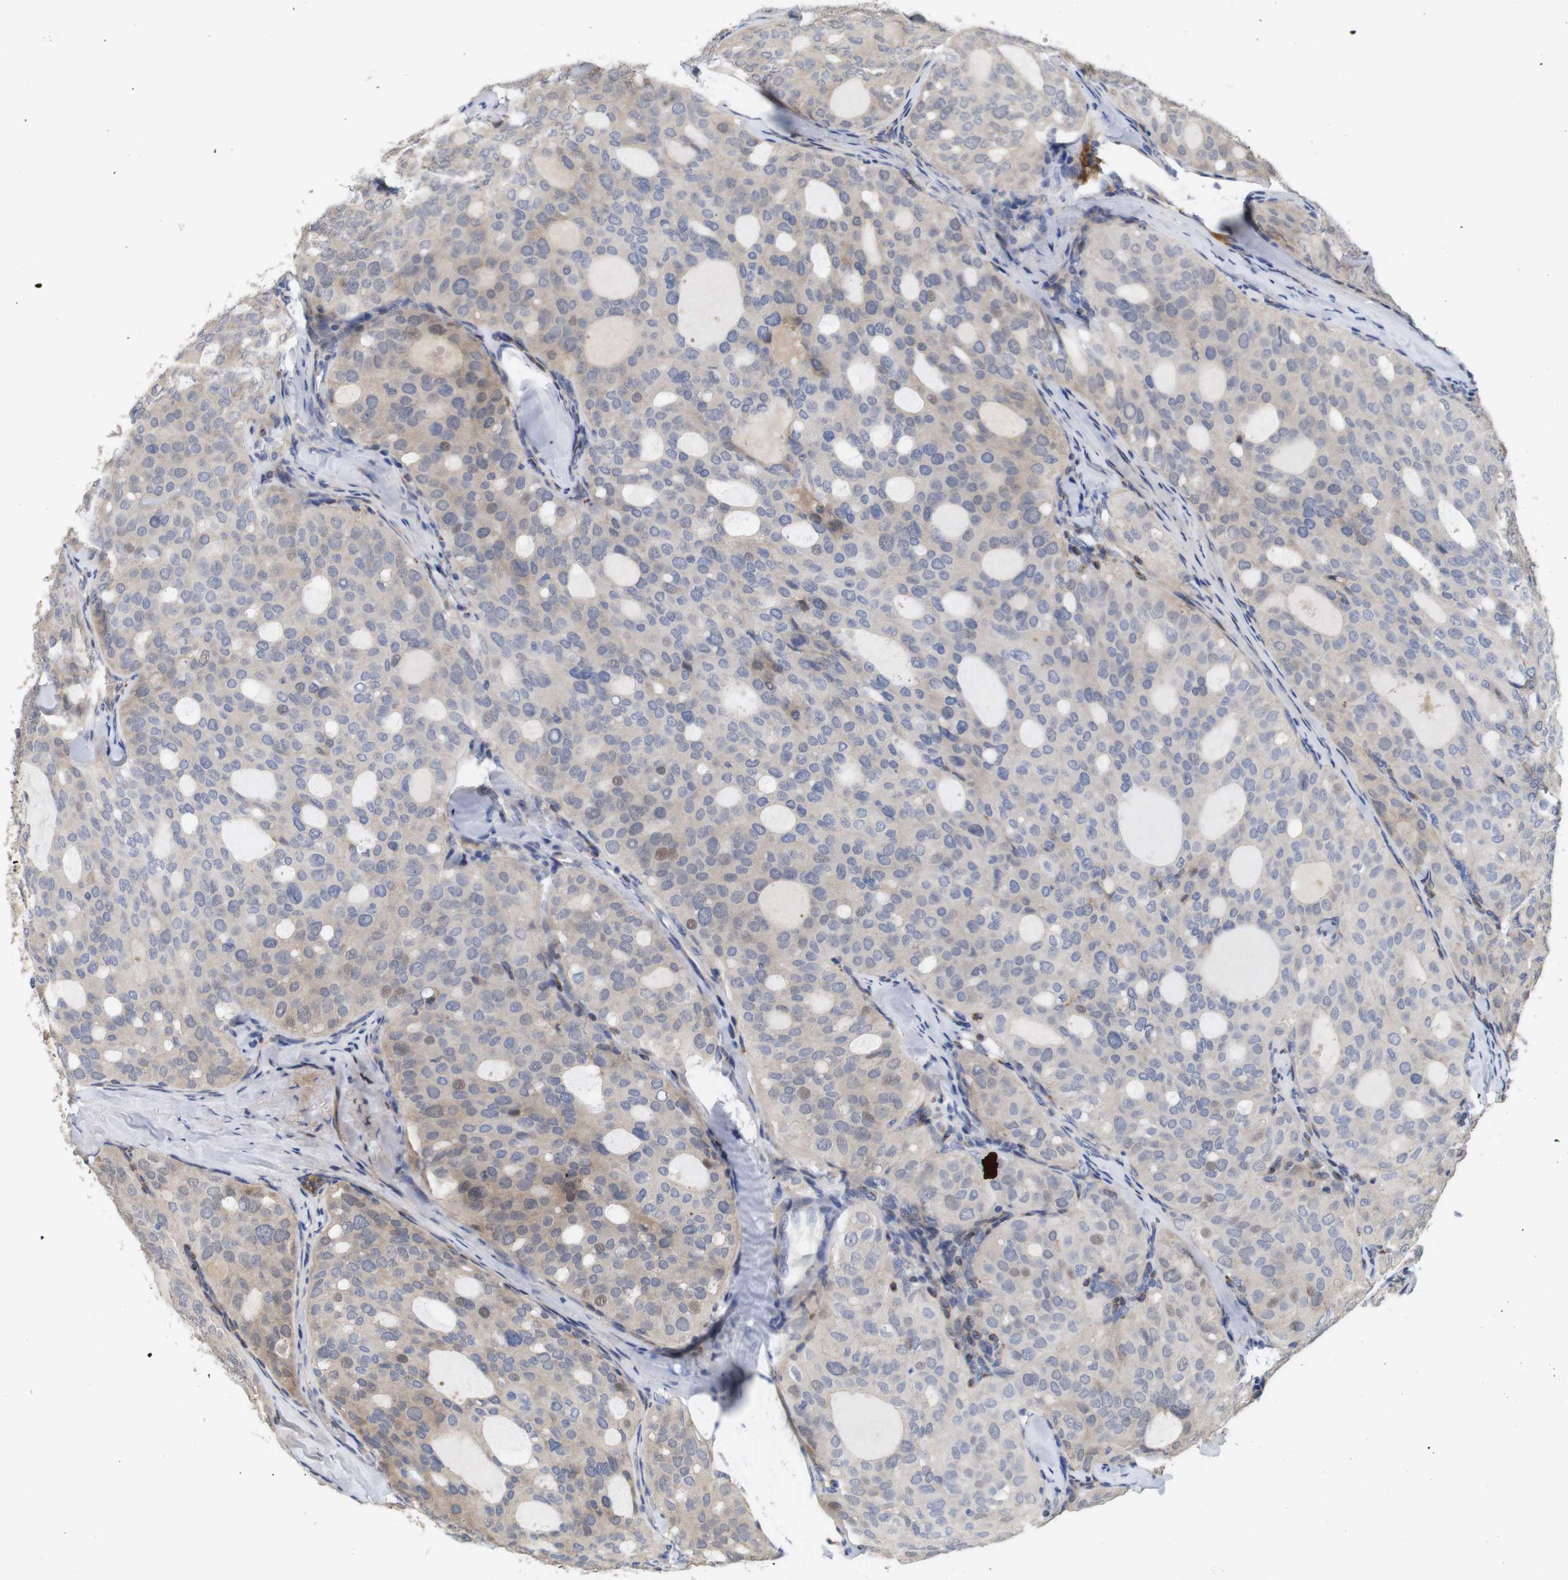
{"staining": {"intensity": "weak", "quantity": "<25%", "location": "cytoplasmic/membranous"}, "tissue": "thyroid cancer", "cell_type": "Tumor cells", "image_type": "cancer", "snomed": [{"axis": "morphology", "description": "Follicular adenoma carcinoma, NOS"}, {"axis": "topography", "description": "Thyroid gland"}], "caption": "Immunohistochemistry (IHC) micrograph of neoplastic tissue: human follicular adenoma carcinoma (thyroid) stained with DAB (3,3'-diaminobenzidine) displays no significant protein positivity in tumor cells. The staining is performed using DAB (3,3'-diaminobenzidine) brown chromogen with nuclei counter-stained in using hematoxylin.", "gene": "SPRY3", "patient": {"sex": "male", "age": 75}}